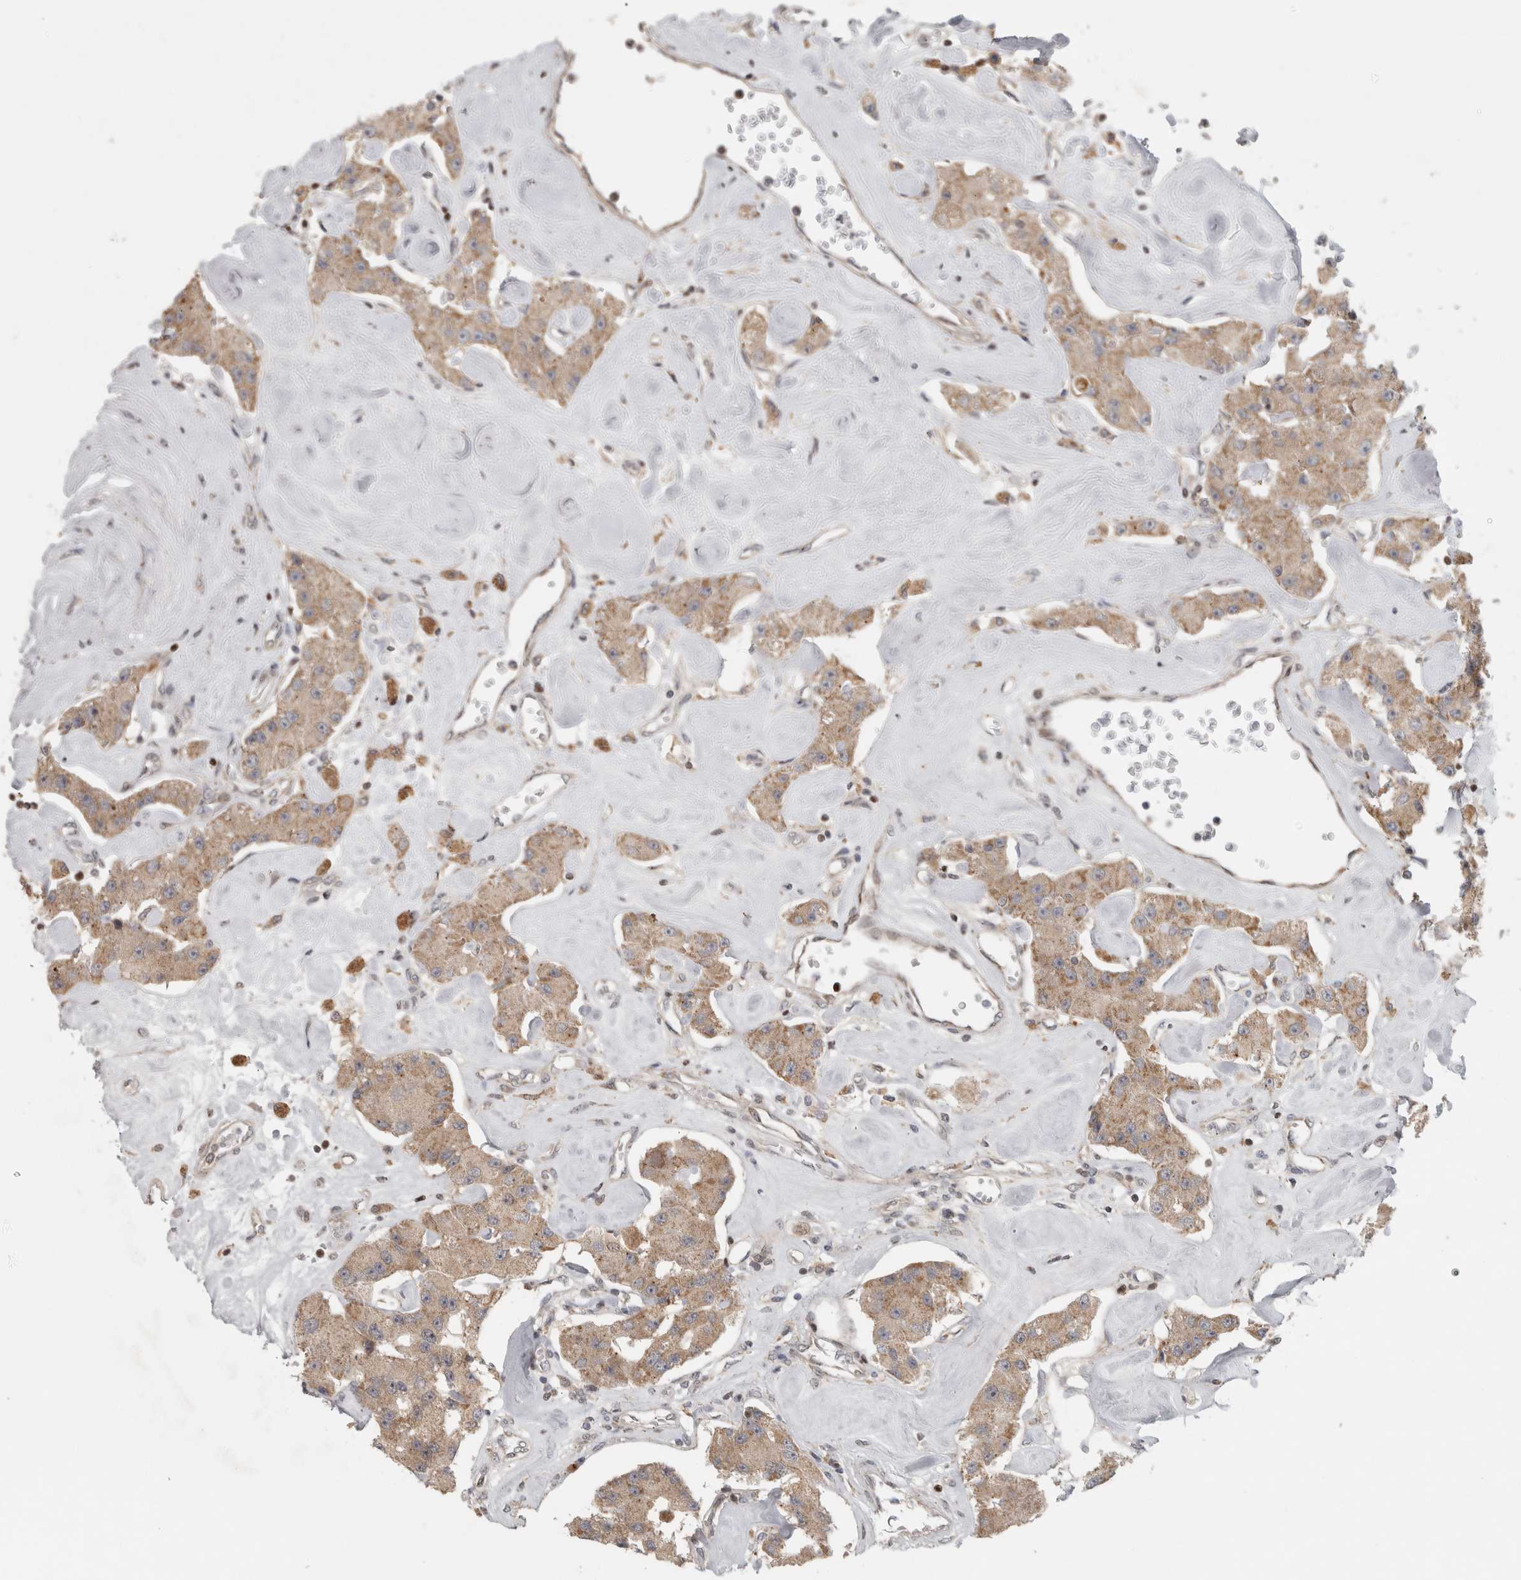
{"staining": {"intensity": "weak", "quantity": ">75%", "location": "cytoplasmic/membranous"}, "tissue": "carcinoid", "cell_type": "Tumor cells", "image_type": "cancer", "snomed": [{"axis": "morphology", "description": "Carcinoid, malignant, NOS"}, {"axis": "topography", "description": "Pancreas"}], "caption": "Carcinoid was stained to show a protein in brown. There is low levels of weak cytoplasmic/membranous expression in approximately >75% of tumor cells.", "gene": "KDM8", "patient": {"sex": "male", "age": 41}}